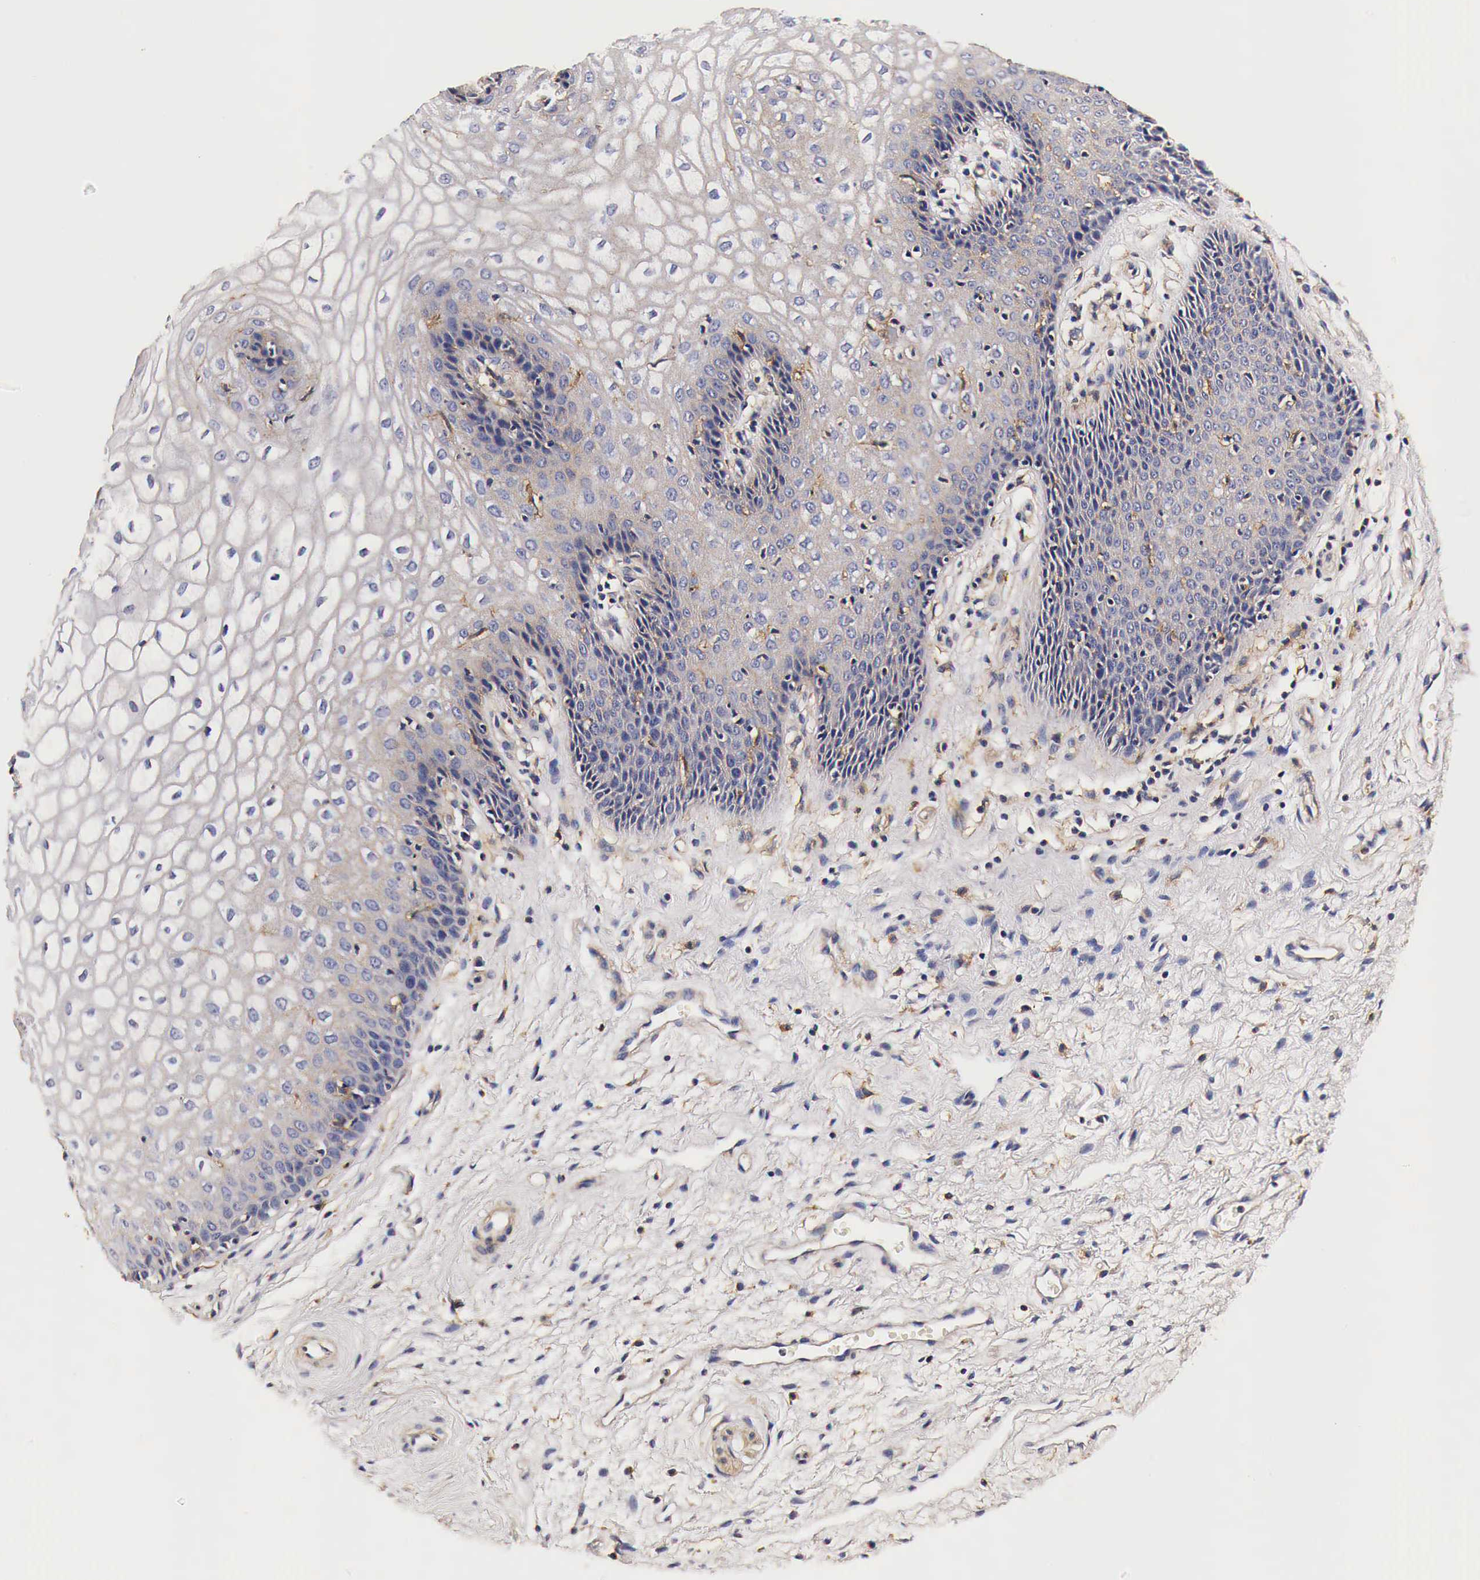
{"staining": {"intensity": "weak", "quantity": "25%-75%", "location": "cytoplasmic/membranous"}, "tissue": "vagina", "cell_type": "Squamous epithelial cells", "image_type": "normal", "snomed": [{"axis": "morphology", "description": "Normal tissue, NOS"}, {"axis": "topography", "description": "Vagina"}], "caption": "Immunohistochemistry (IHC) staining of unremarkable vagina, which reveals low levels of weak cytoplasmic/membranous positivity in approximately 25%-75% of squamous epithelial cells indicating weak cytoplasmic/membranous protein expression. The staining was performed using DAB (3,3'-diaminobenzidine) (brown) for protein detection and nuclei were counterstained in hematoxylin (blue).", "gene": "RP2", "patient": {"sex": "female", "age": 34}}